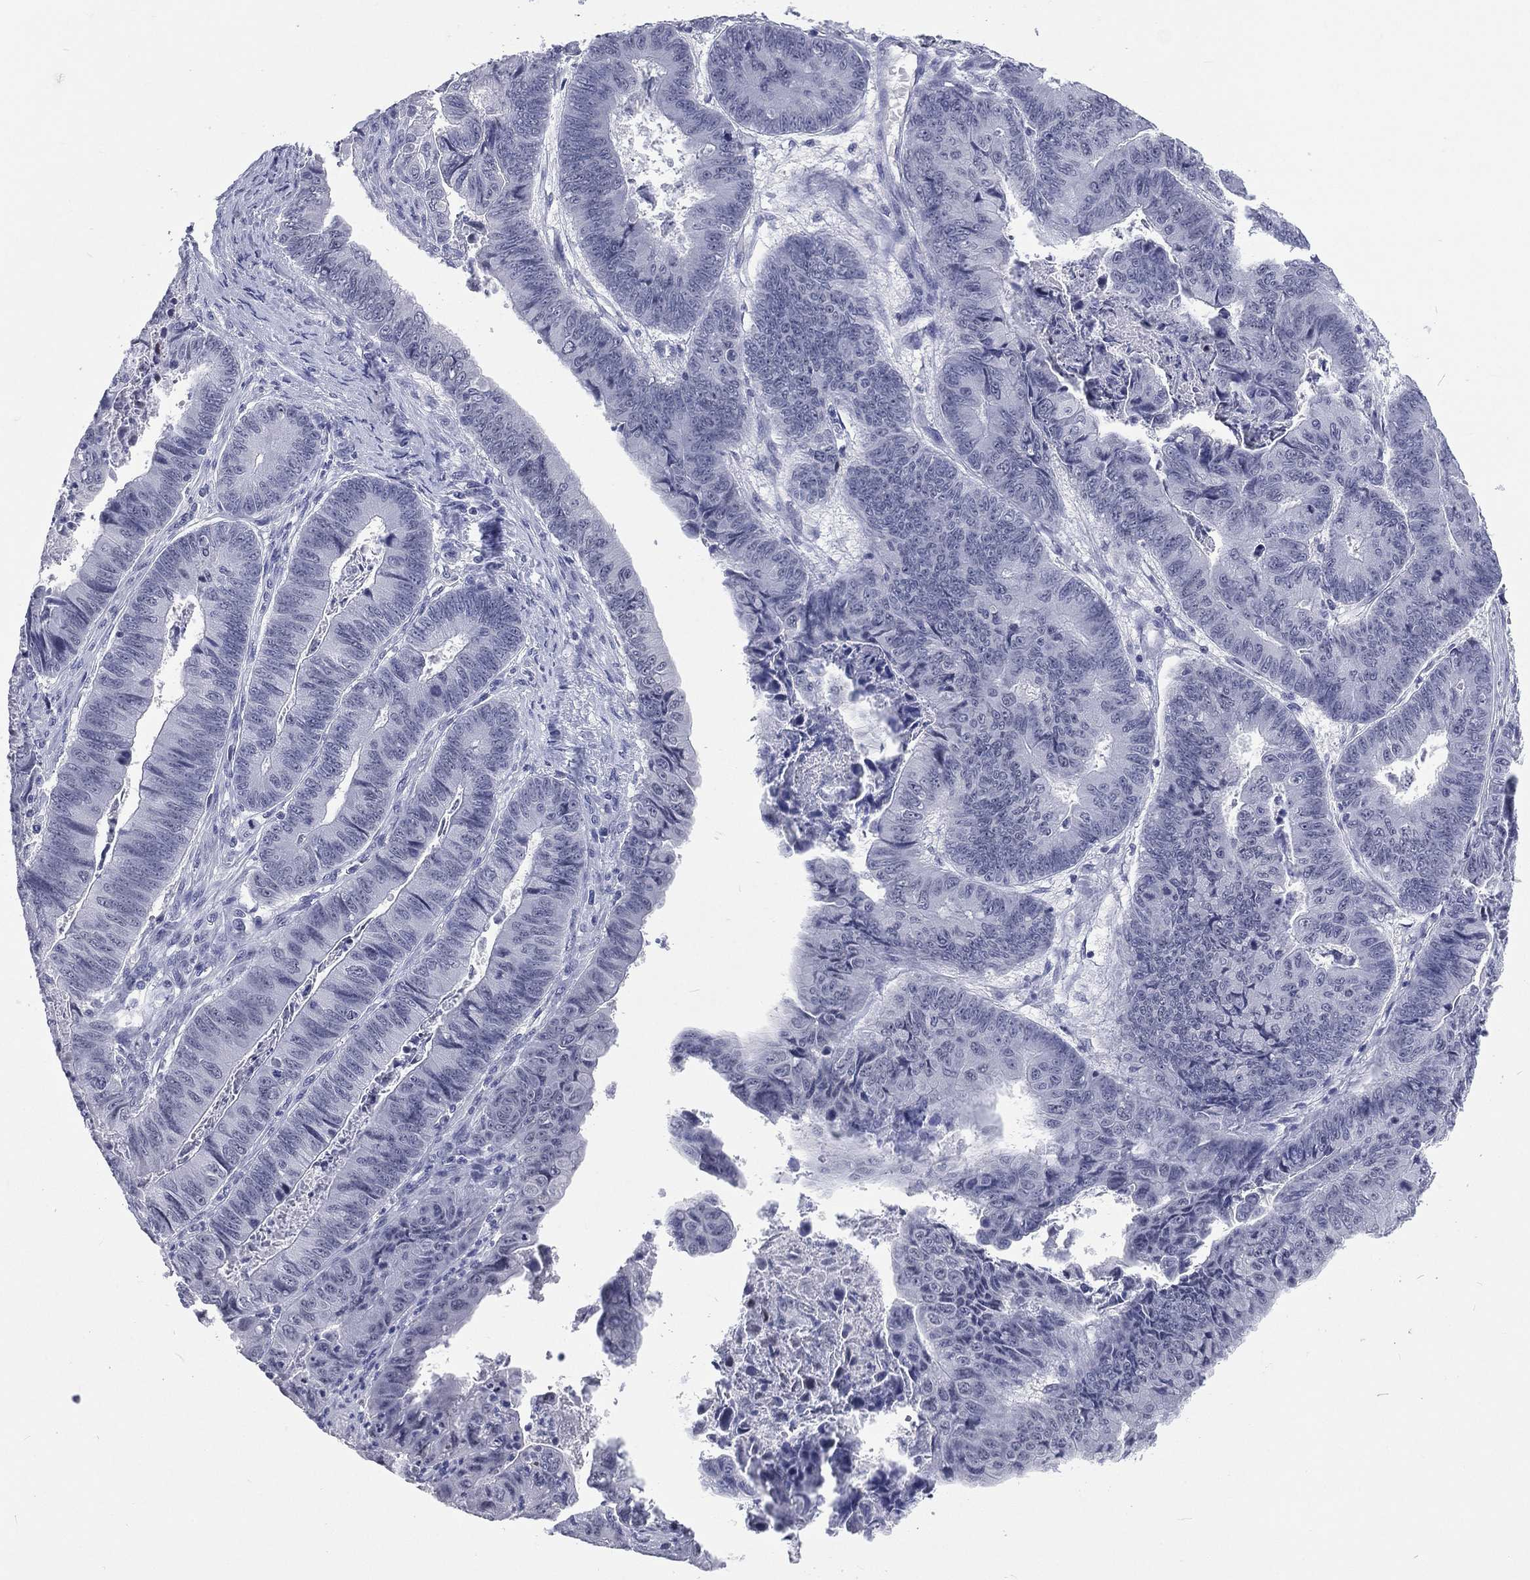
{"staining": {"intensity": "negative", "quantity": "none", "location": "none"}, "tissue": "stomach cancer", "cell_type": "Tumor cells", "image_type": "cancer", "snomed": [{"axis": "morphology", "description": "Adenocarcinoma, NOS"}, {"axis": "topography", "description": "Stomach, lower"}], "caption": "Tumor cells are negative for protein expression in human stomach cancer (adenocarcinoma).", "gene": "SSX1", "patient": {"sex": "male", "age": 77}}